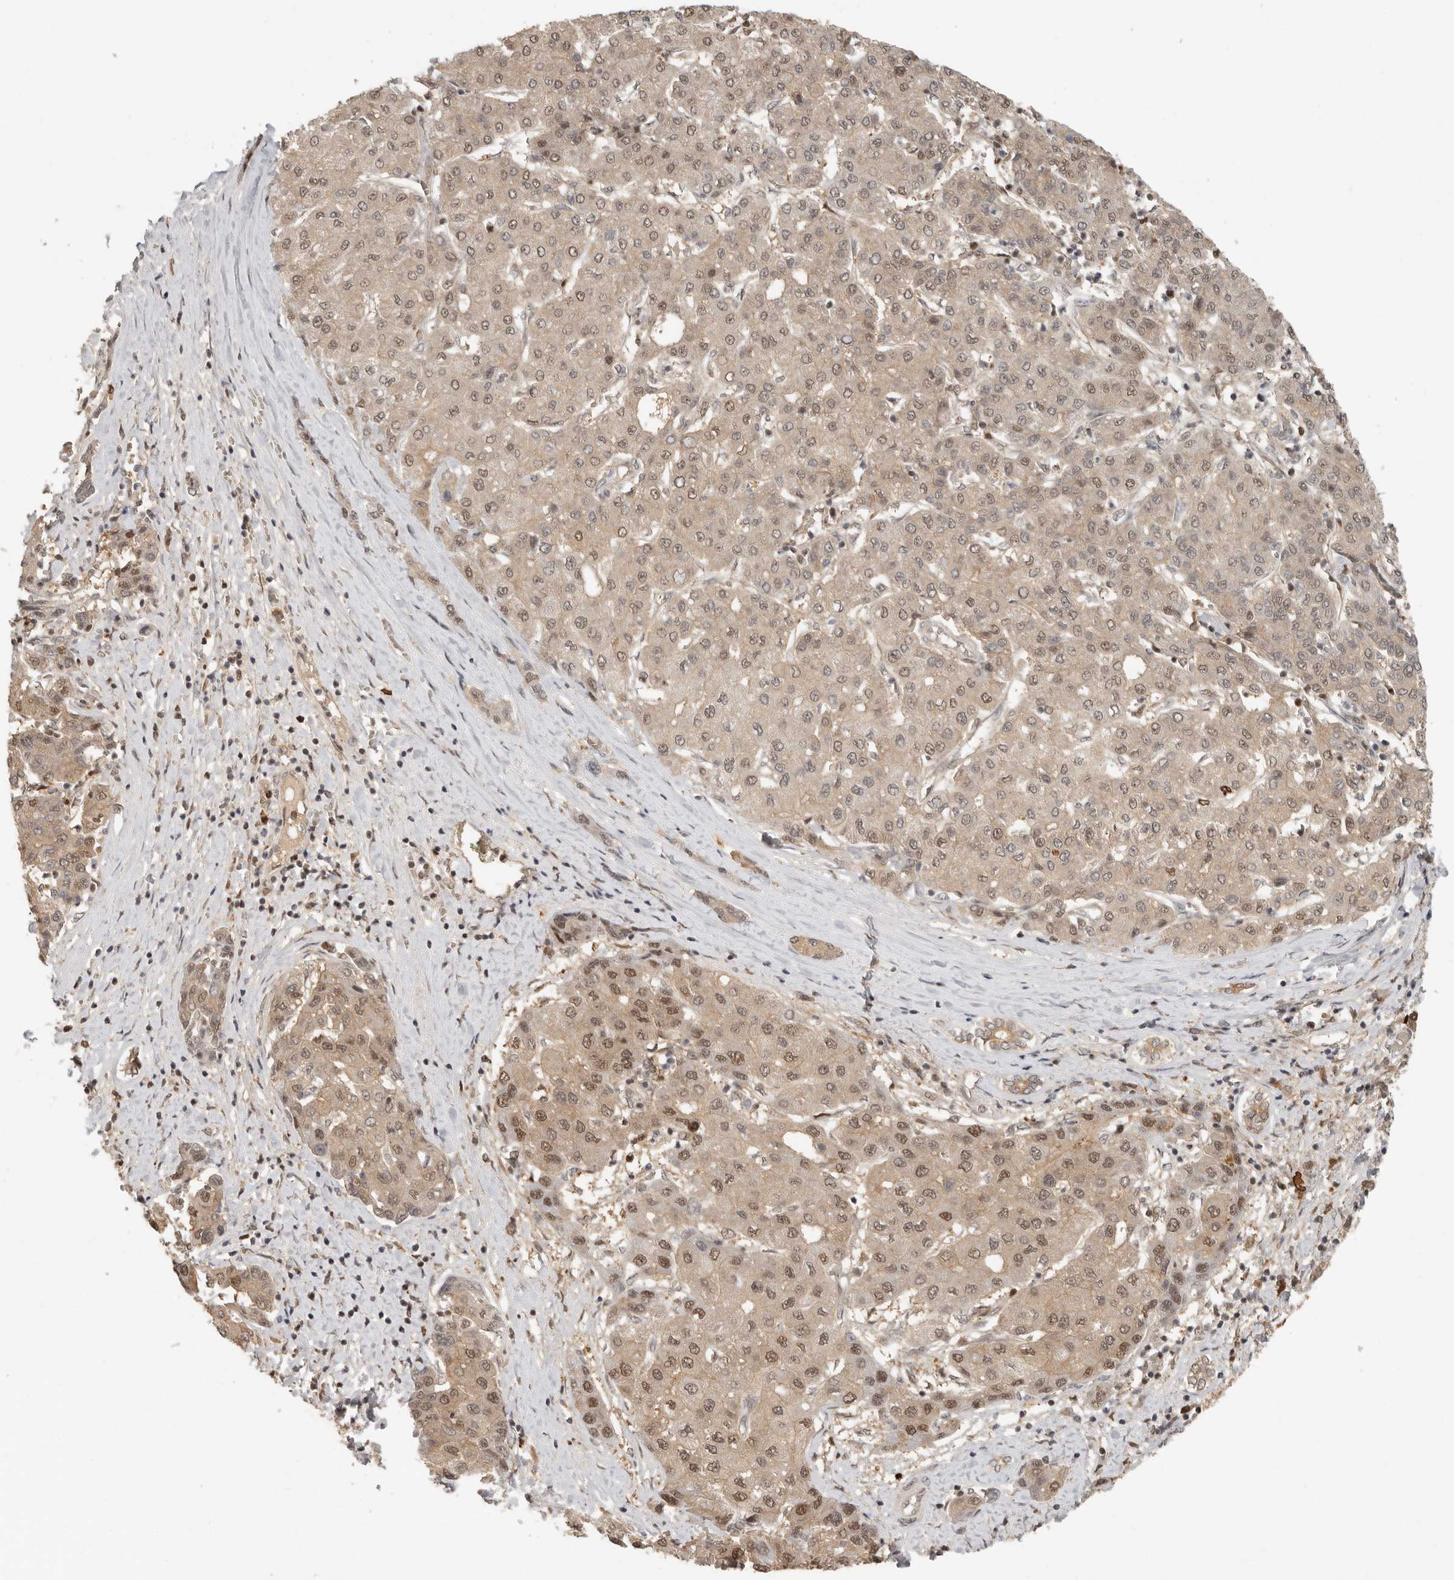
{"staining": {"intensity": "moderate", "quantity": ">75%", "location": "cytoplasmic/membranous,nuclear"}, "tissue": "liver cancer", "cell_type": "Tumor cells", "image_type": "cancer", "snomed": [{"axis": "morphology", "description": "Carcinoma, Hepatocellular, NOS"}, {"axis": "topography", "description": "Liver"}], "caption": "Immunohistochemistry (IHC) histopathology image of neoplastic tissue: human liver hepatocellular carcinoma stained using IHC shows medium levels of moderate protein expression localized specifically in the cytoplasmic/membranous and nuclear of tumor cells, appearing as a cytoplasmic/membranous and nuclear brown color.", "gene": "PSMA5", "patient": {"sex": "male", "age": 65}}